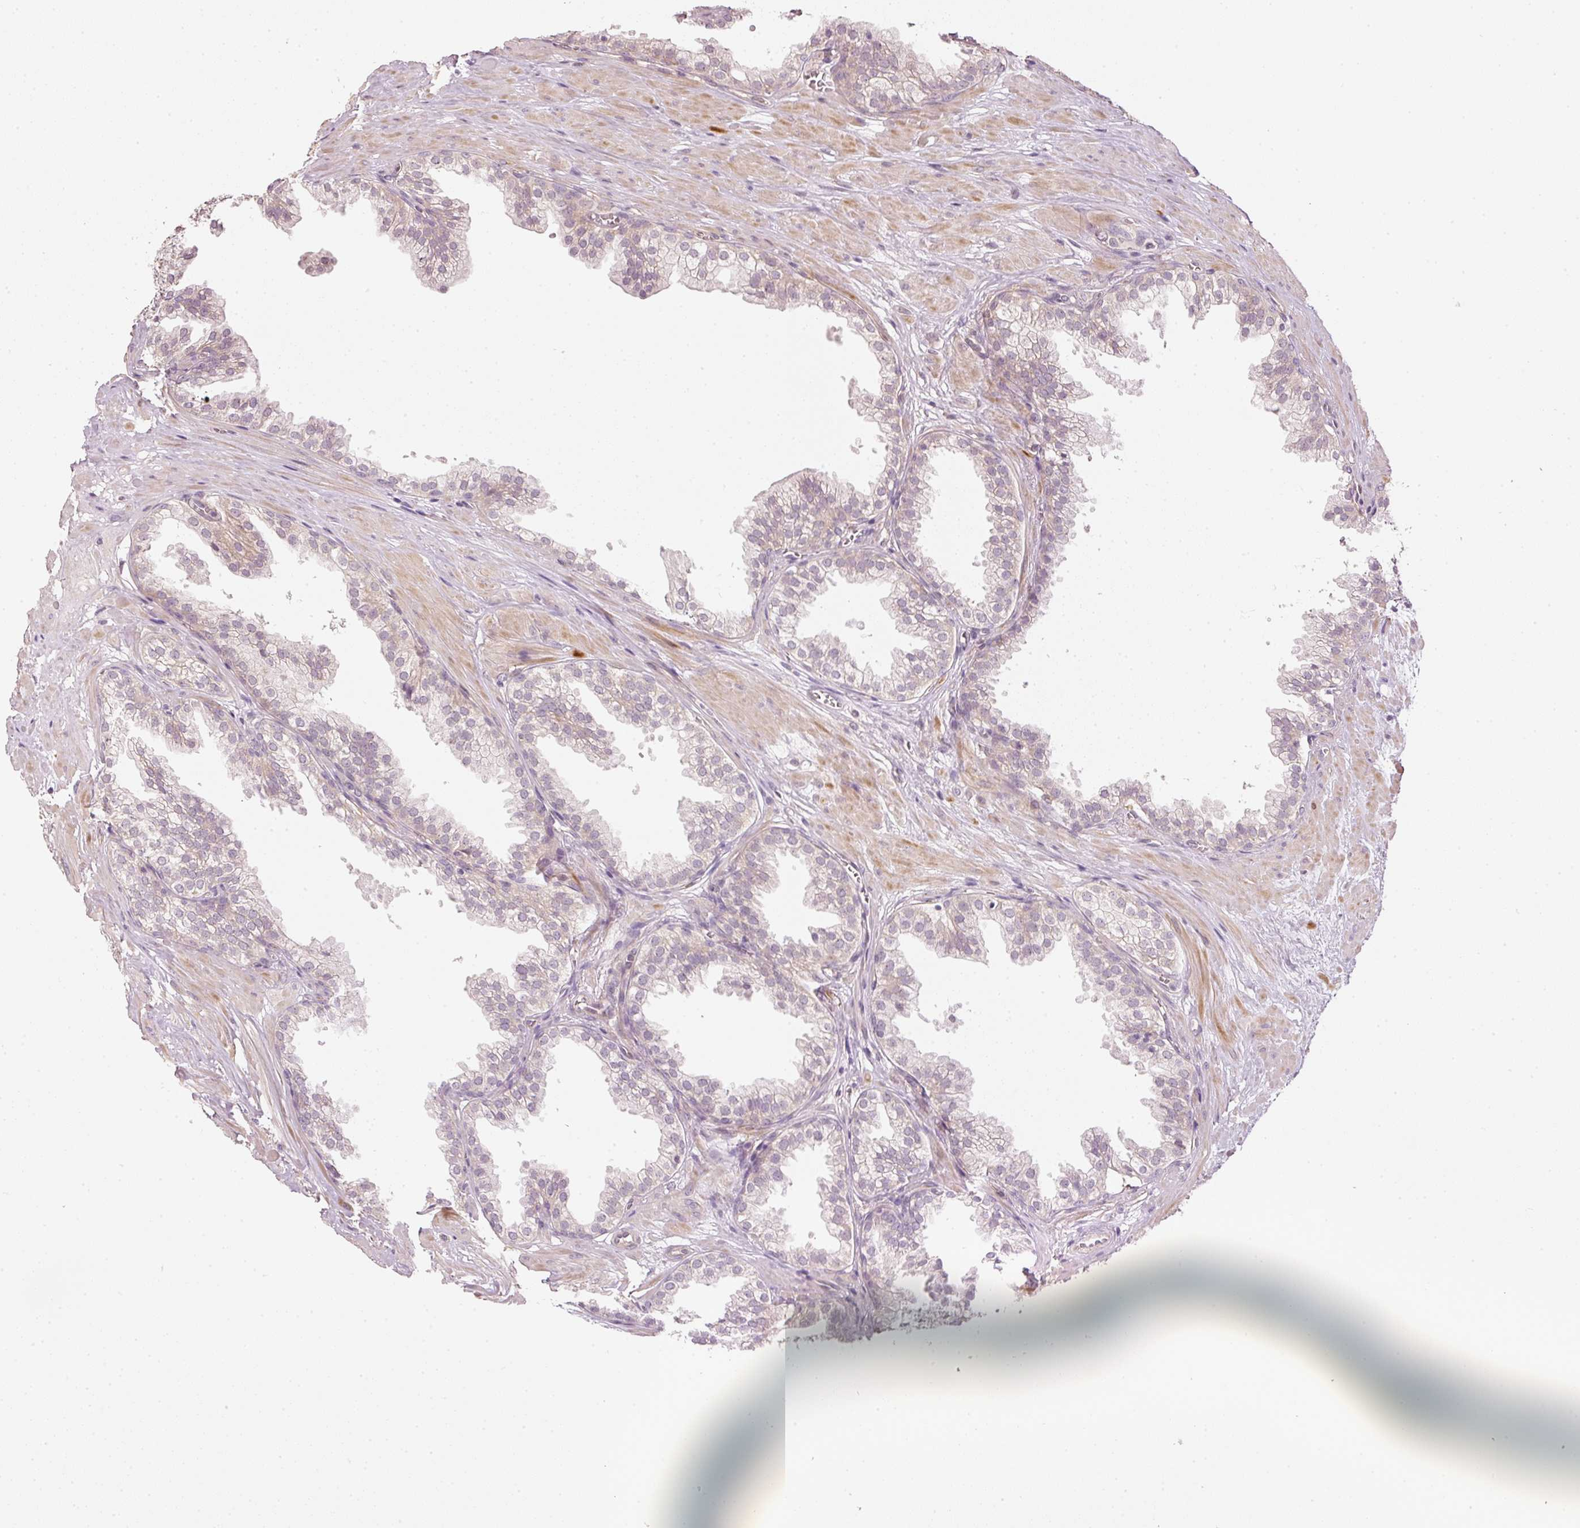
{"staining": {"intensity": "weak", "quantity": "<25%", "location": "cytoplasmic/membranous"}, "tissue": "prostate", "cell_type": "Glandular cells", "image_type": "normal", "snomed": [{"axis": "morphology", "description": "Normal tissue, NOS"}, {"axis": "topography", "description": "Prostate"}, {"axis": "topography", "description": "Peripheral nerve tissue"}], "caption": "Histopathology image shows no significant protein positivity in glandular cells of unremarkable prostate. The staining is performed using DAB brown chromogen with nuclei counter-stained in using hematoxylin.", "gene": "CDC20B", "patient": {"sex": "male", "age": 55}}